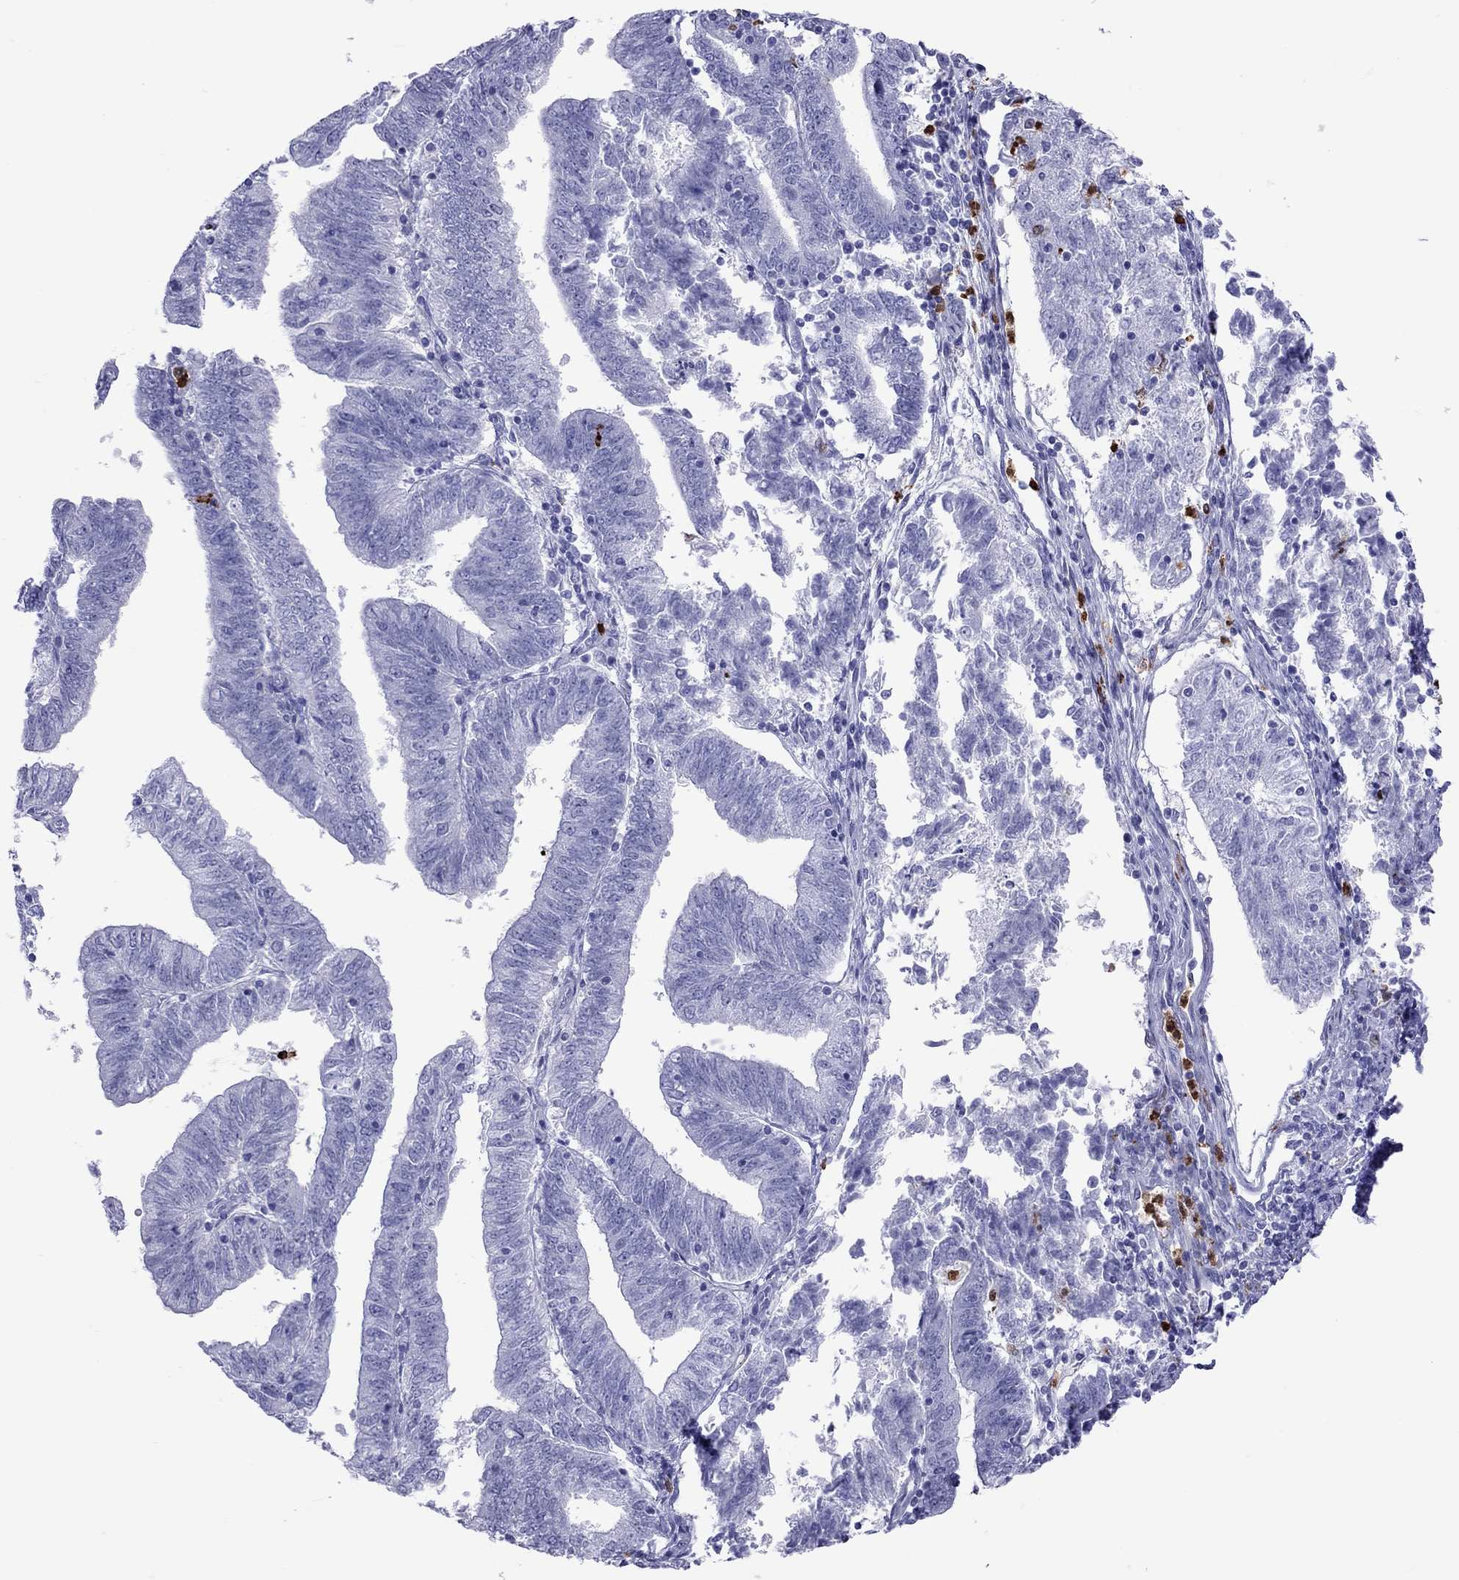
{"staining": {"intensity": "negative", "quantity": "none", "location": "none"}, "tissue": "endometrial cancer", "cell_type": "Tumor cells", "image_type": "cancer", "snomed": [{"axis": "morphology", "description": "Adenocarcinoma, NOS"}, {"axis": "topography", "description": "Endometrium"}], "caption": "DAB (3,3'-diaminobenzidine) immunohistochemical staining of human adenocarcinoma (endometrial) demonstrates no significant staining in tumor cells.", "gene": "SLAMF1", "patient": {"sex": "female", "age": 82}}